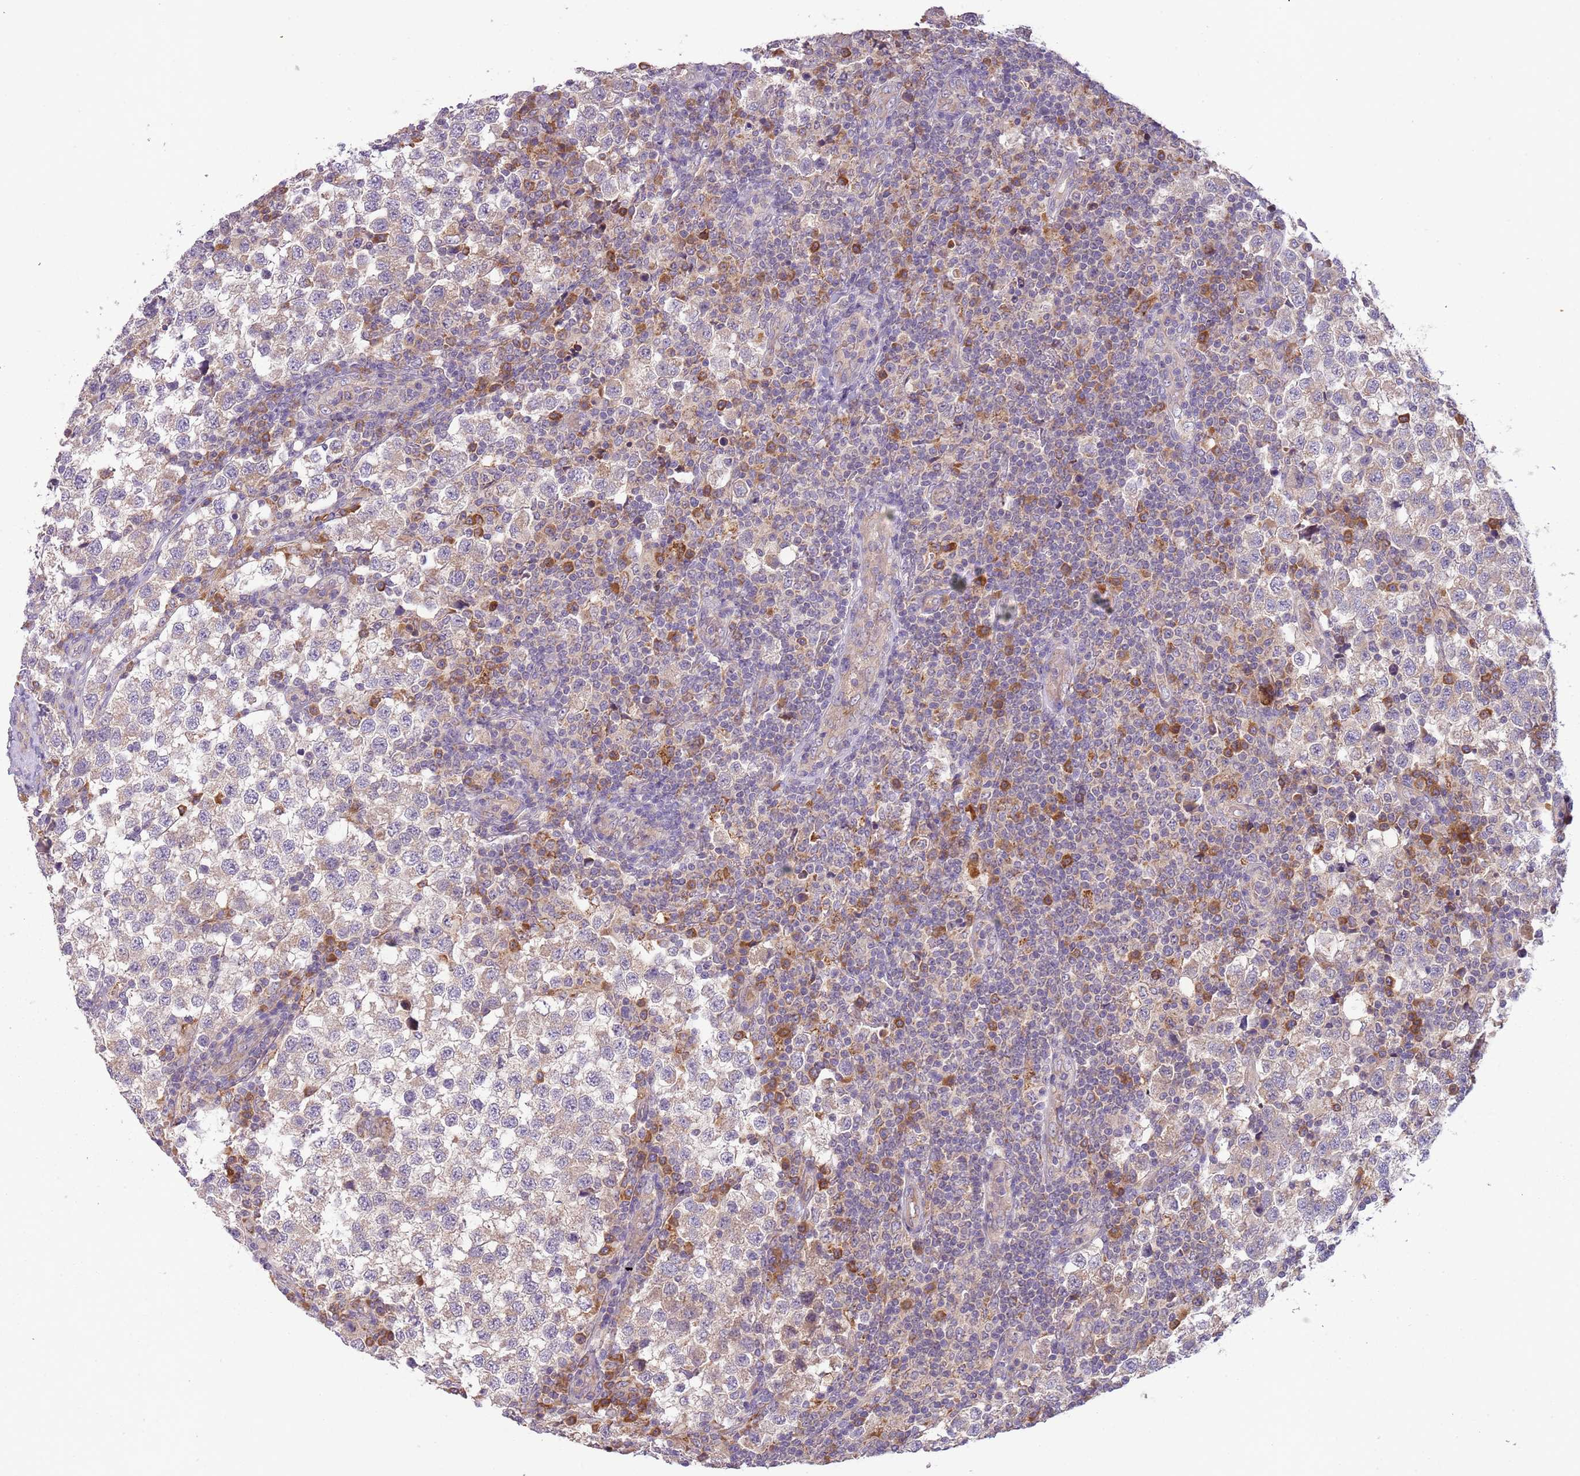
{"staining": {"intensity": "weak", "quantity": "25%-75%", "location": "cytoplasmic/membranous"}, "tissue": "testis cancer", "cell_type": "Tumor cells", "image_type": "cancer", "snomed": [{"axis": "morphology", "description": "Seminoma, NOS"}, {"axis": "topography", "description": "Testis"}], "caption": "This is a micrograph of immunohistochemistry (IHC) staining of testis seminoma, which shows weak positivity in the cytoplasmic/membranous of tumor cells.", "gene": "FECH", "patient": {"sex": "male", "age": 34}}